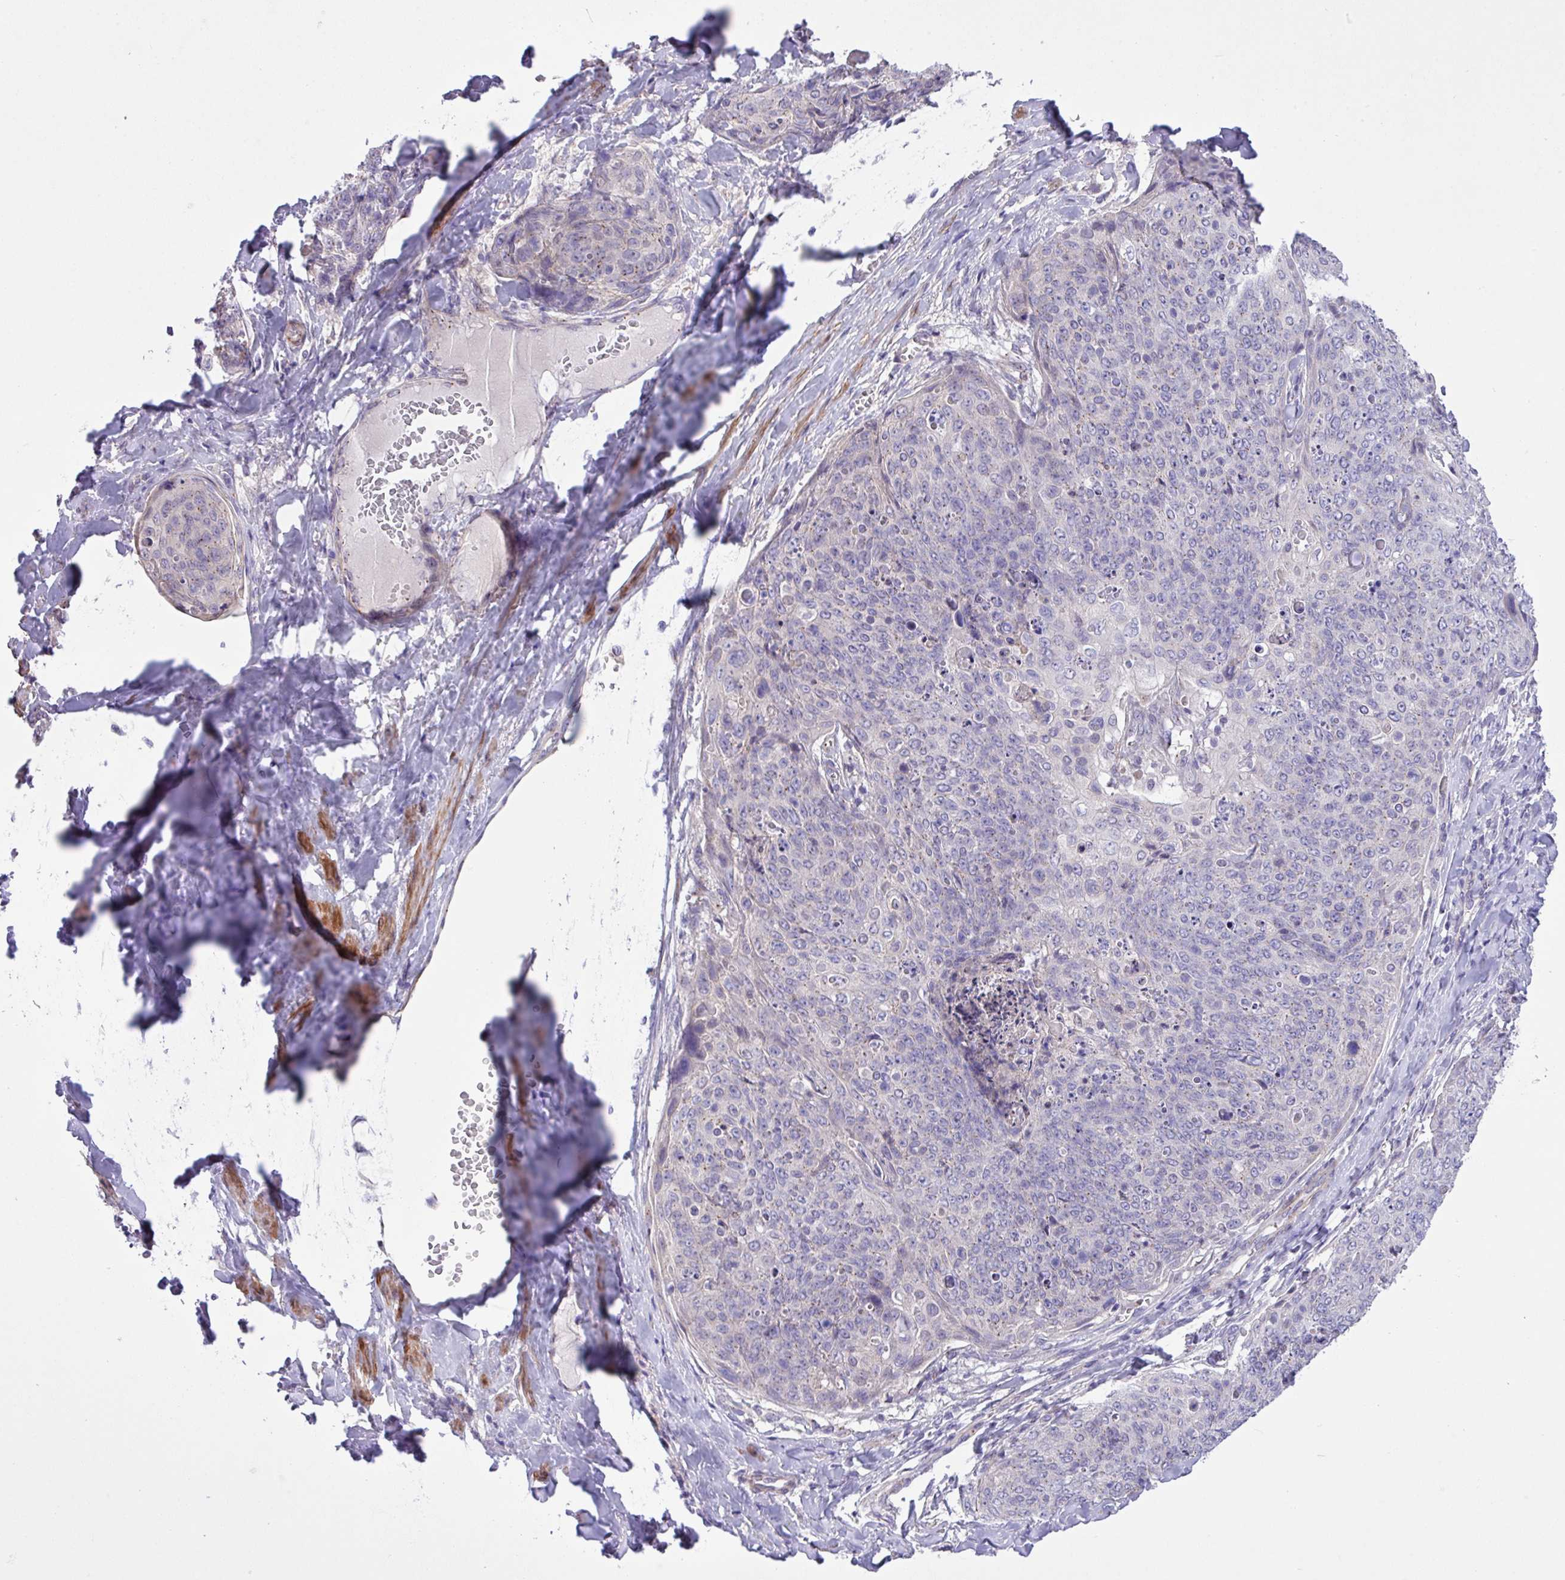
{"staining": {"intensity": "negative", "quantity": "none", "location": "none"}, "tissue": "skin cancer", "cell_type": "Tumor cells", "image_type": "cancer", "snomed": [{"axis": "morphology", "description": "Squamous cell carcinoma, NOS"}, {"axis": "topography", "description": "Skin"}, {"axis": "topography", "description": "Vulva"}], "caption": "Squamous cell carcinoma (skin) was stained to show a protein in brown. There is no significant staining in tumor cells.", "gene": "SPINK8", "patient": {"sex": "female", "age": 85}}